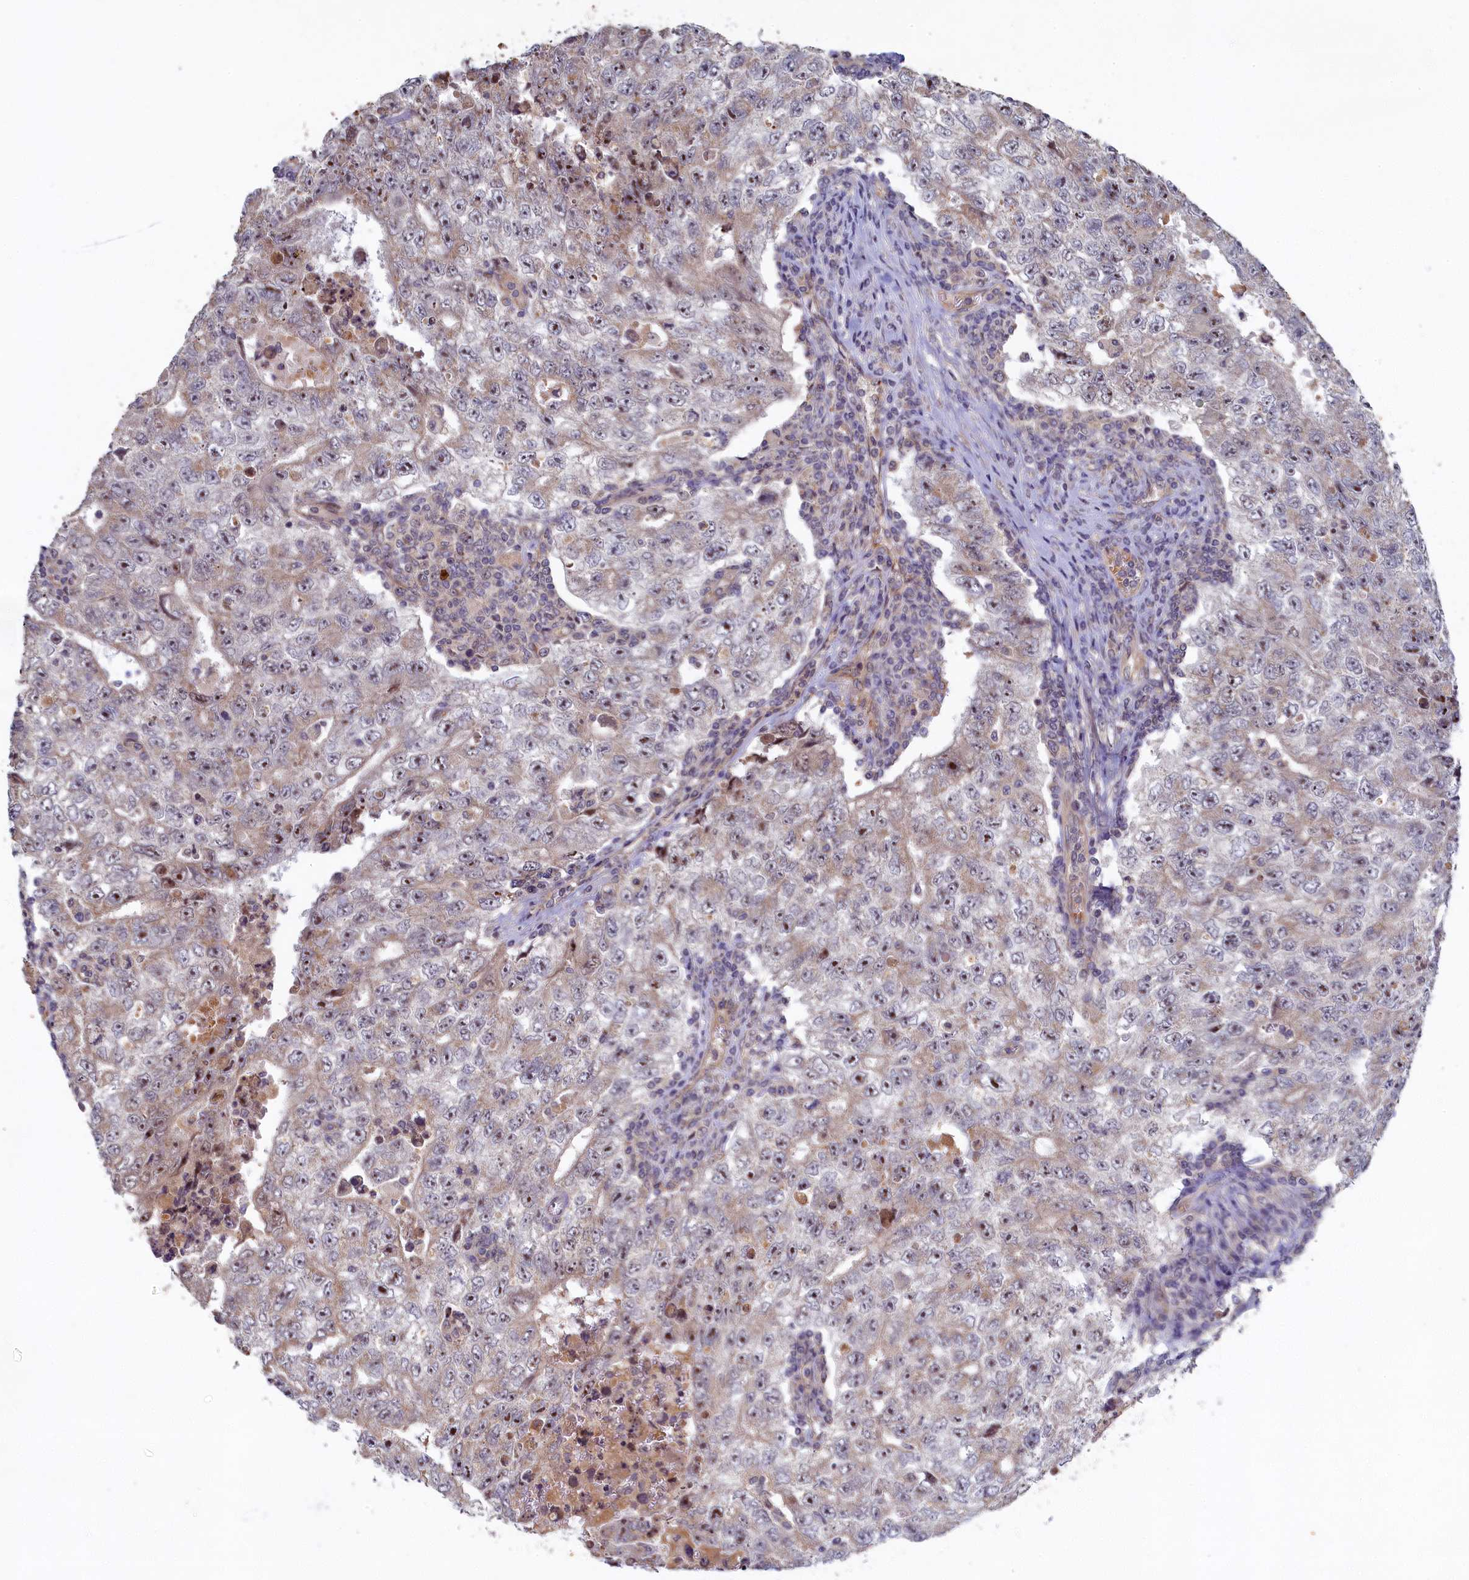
{"staining": {"intensity": "moderate", "quantity": "25%-75%", "location": "nuclear"}, "tissue": "testis cancer", "cell_type": "Tumor cells", "image_type": "cancer", "snomed": [{"axis": "morphology", "description": "Carcinoma, Embryonal, NOS"}, {"axis": "topography", "description": "Testis"}], "caption": "The photomicrograph shows immunohistochemical staining of testis embryonal carcinoma. There is moderate nuclear expression is appreciated in approximately 25%-75% of tumor cells. Nuclei are stained in blue.", "gene": "CEP20", "patient": {"sex": "male", "age": 17}}